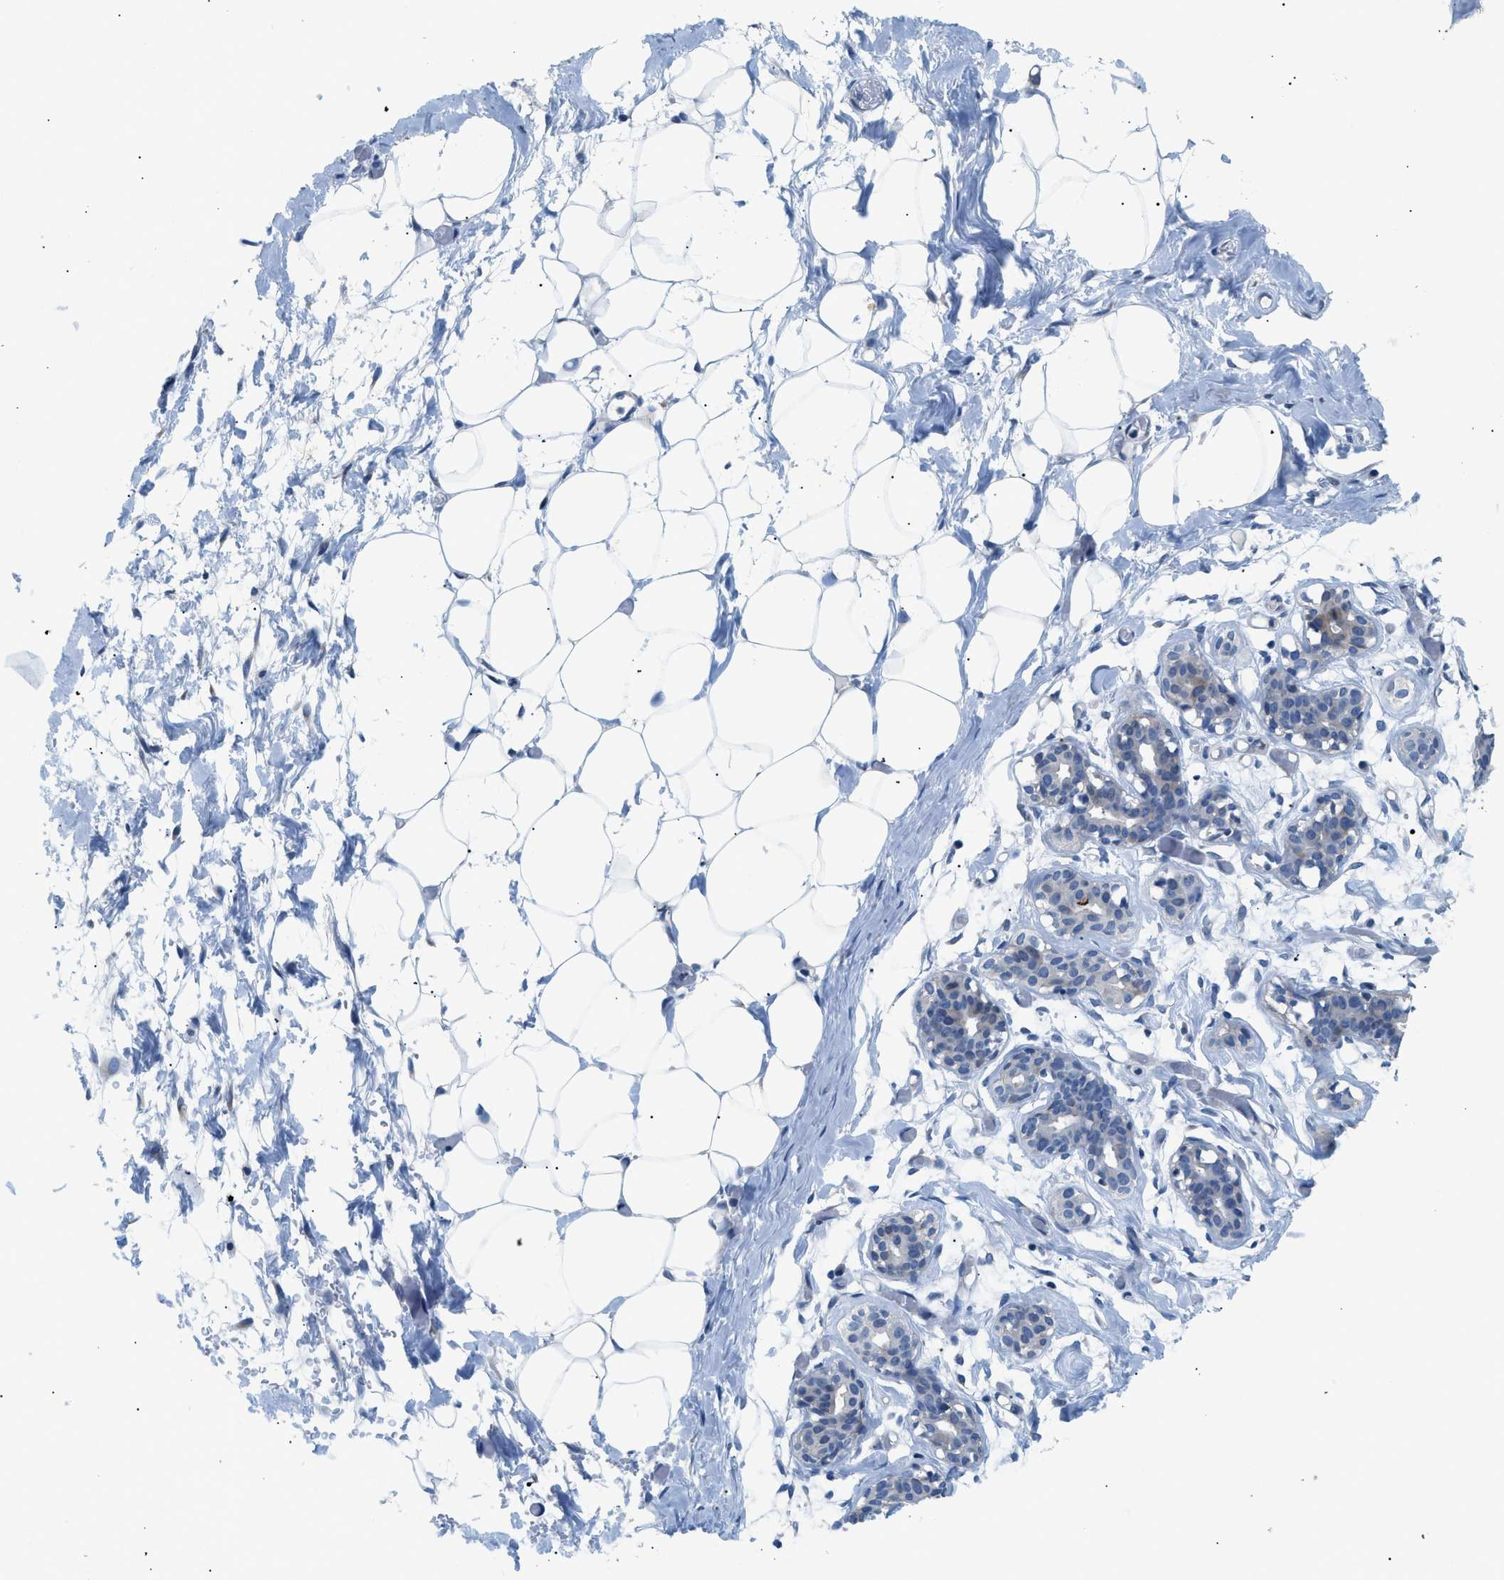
{"staining": {"intensity": "negative", "quantity": "none", "location": "none"}, "tissue": "adipose tissue", "cell_type": "Adipocytes", "image_type": "normal", "snomed": [{"axis": "morphology", "description": "Normal tissue, NOS"}, {"axis": "topography", "description": "Breast"}, {"axis": "topography", "description": "Soft tissue"}], "caption": "IHC of unremarkable adipose tissue exhibits no expression in adipocytes. (Brightfield microscopy of DAB (3,3'-diaminobenzidine) IHC at high magnification).", "gene": "FDCSP", "patient": {"sex": "female", "age": 25}}